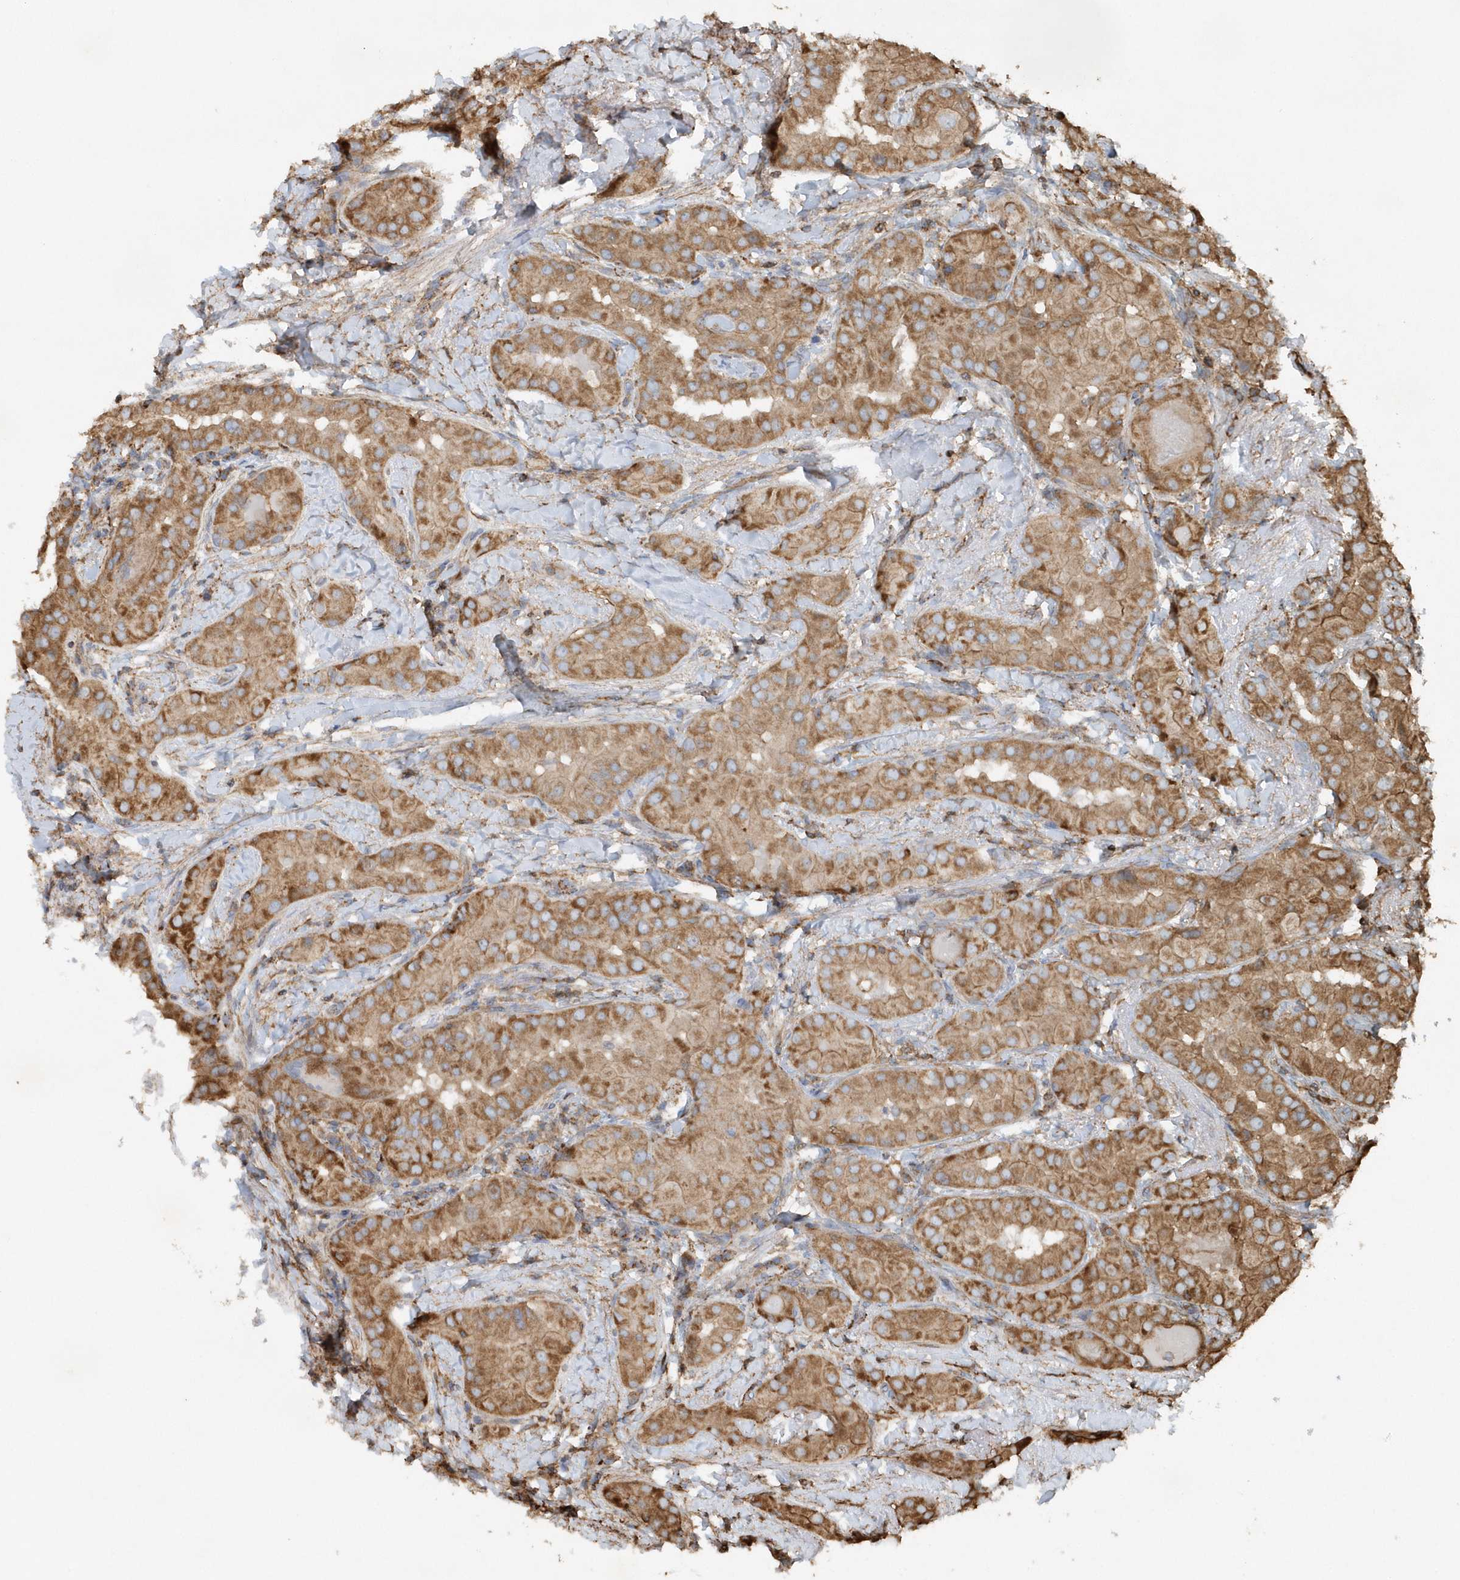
{"staining": {"intensity": "moderate", "quantity": ">75%", "location": "cytoplasmic/membranous"}, "tissue": "thyroid cancer", "cell_type": "Tumor cells", "image_type": "cancer", "snomed": [{"axis": "morphology", "description": "Papillary adenocarcinoma, NOS"}, {"axis": "topography", "description": "Thyroid gland"}], "caption": "Protein staining of thyroid papillary adenocarcinoma tissue reveals moderate cytoplasmic/membranous positivity in approximately >75% of tumor cells.", "gene": "MMUT", "patient": {"sex": "male", "age": 33}}